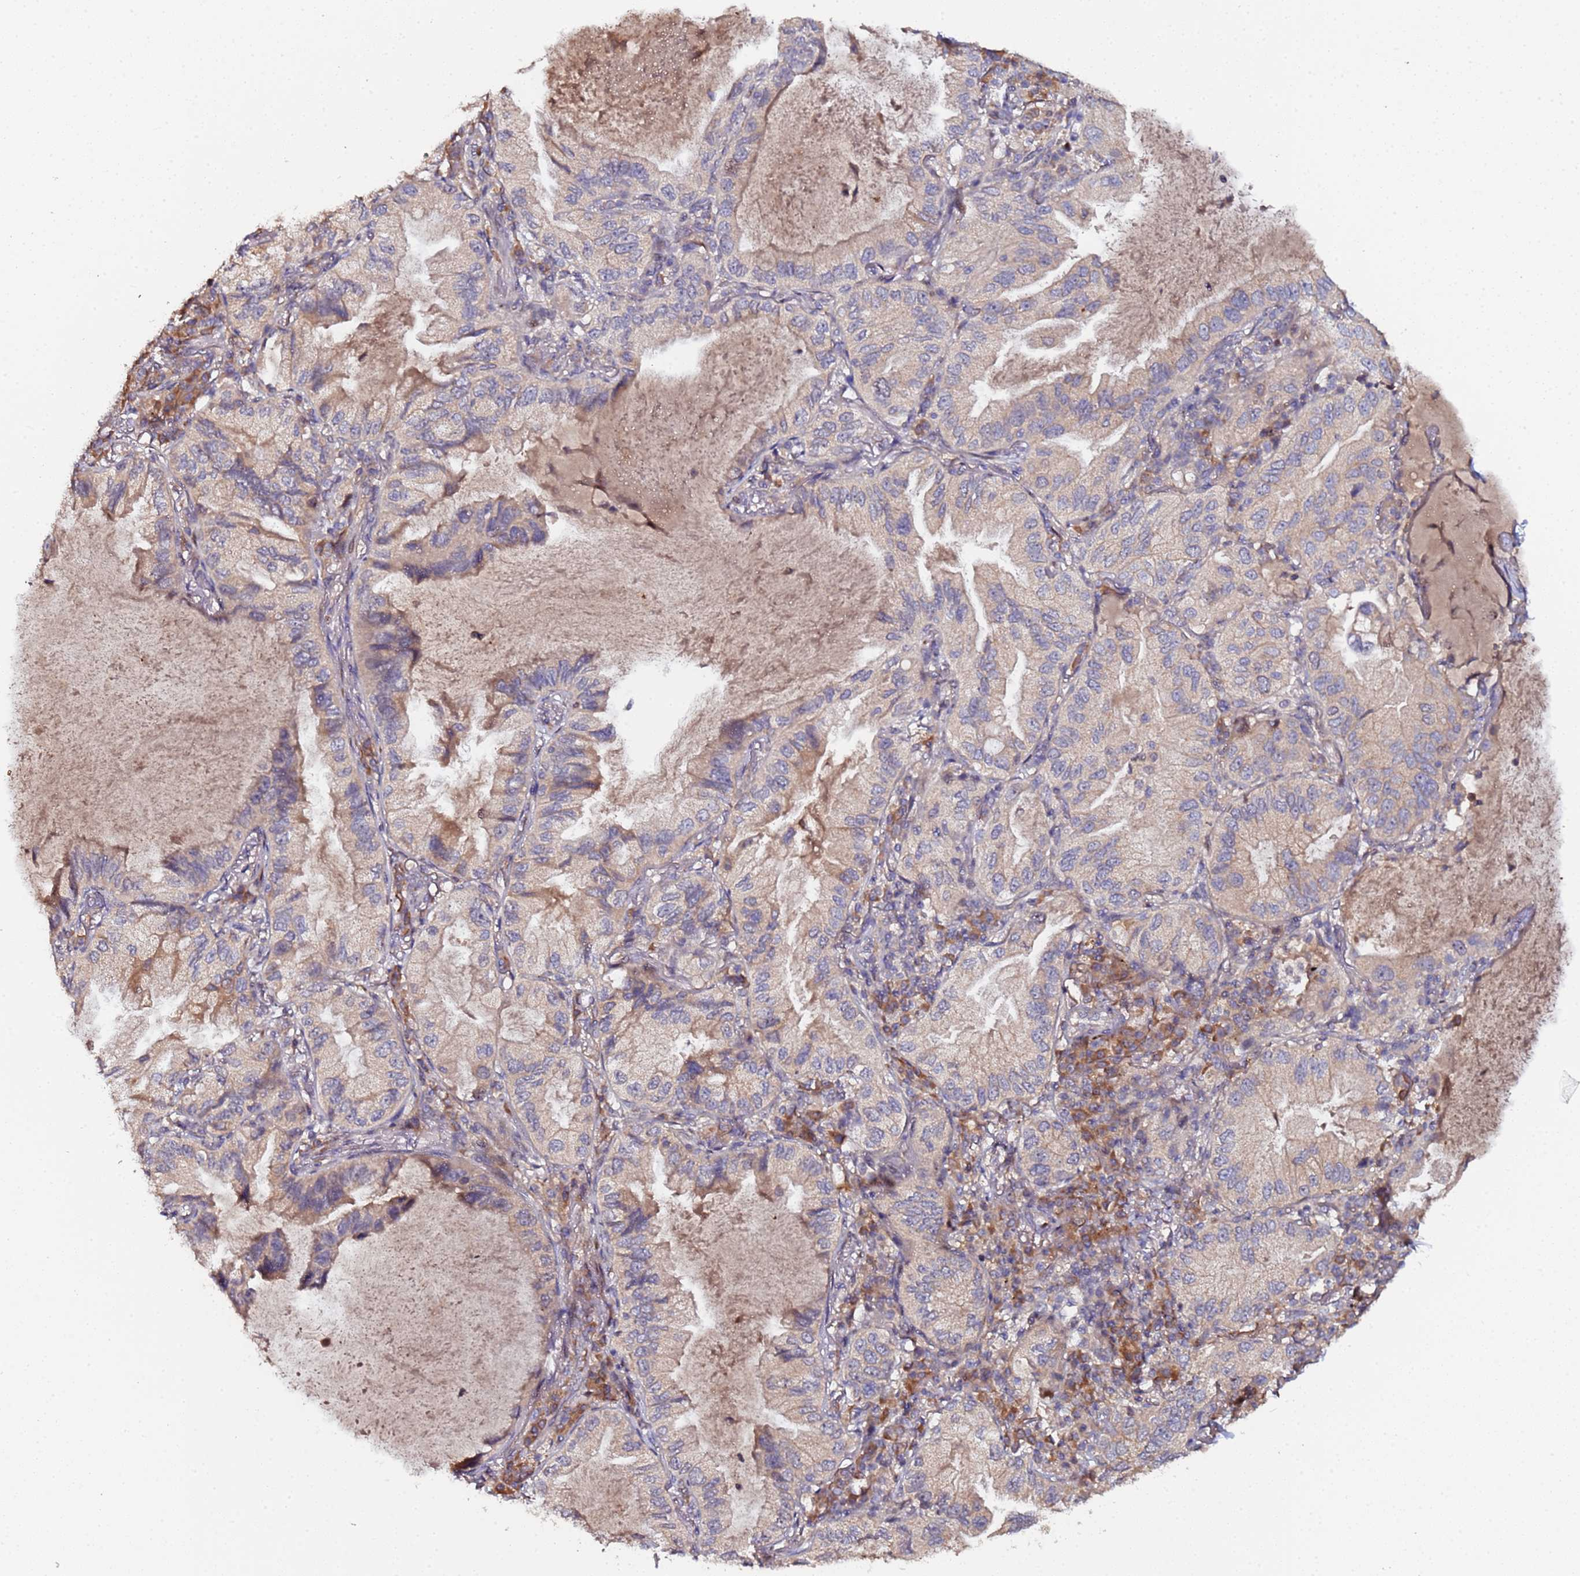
{"staining": {"intensity": "weak", "quantity": "25%-75%", "location": "cytoplasmic/membranous"}, "tissue": "lung cancer", "cell_type": "Tumor cells", "image_type": "cancer", "snomed": [{"axis": "morphology", "description": "Adenocarcinoma, NOS"}, {"axis": "topography", "description": "Lung"}], "caption": "The photomicrograph exhibits immunohistochemical staining of lung adenocarcinoma. There is weak cytoplasmic/membranous staining is identified in about 25%-75% of tumor cells. (DAB = brown stain, brightfield microscopy at high magnification).", "gene": "OSER1", "patient": {"sex": "female", "age": 69}}